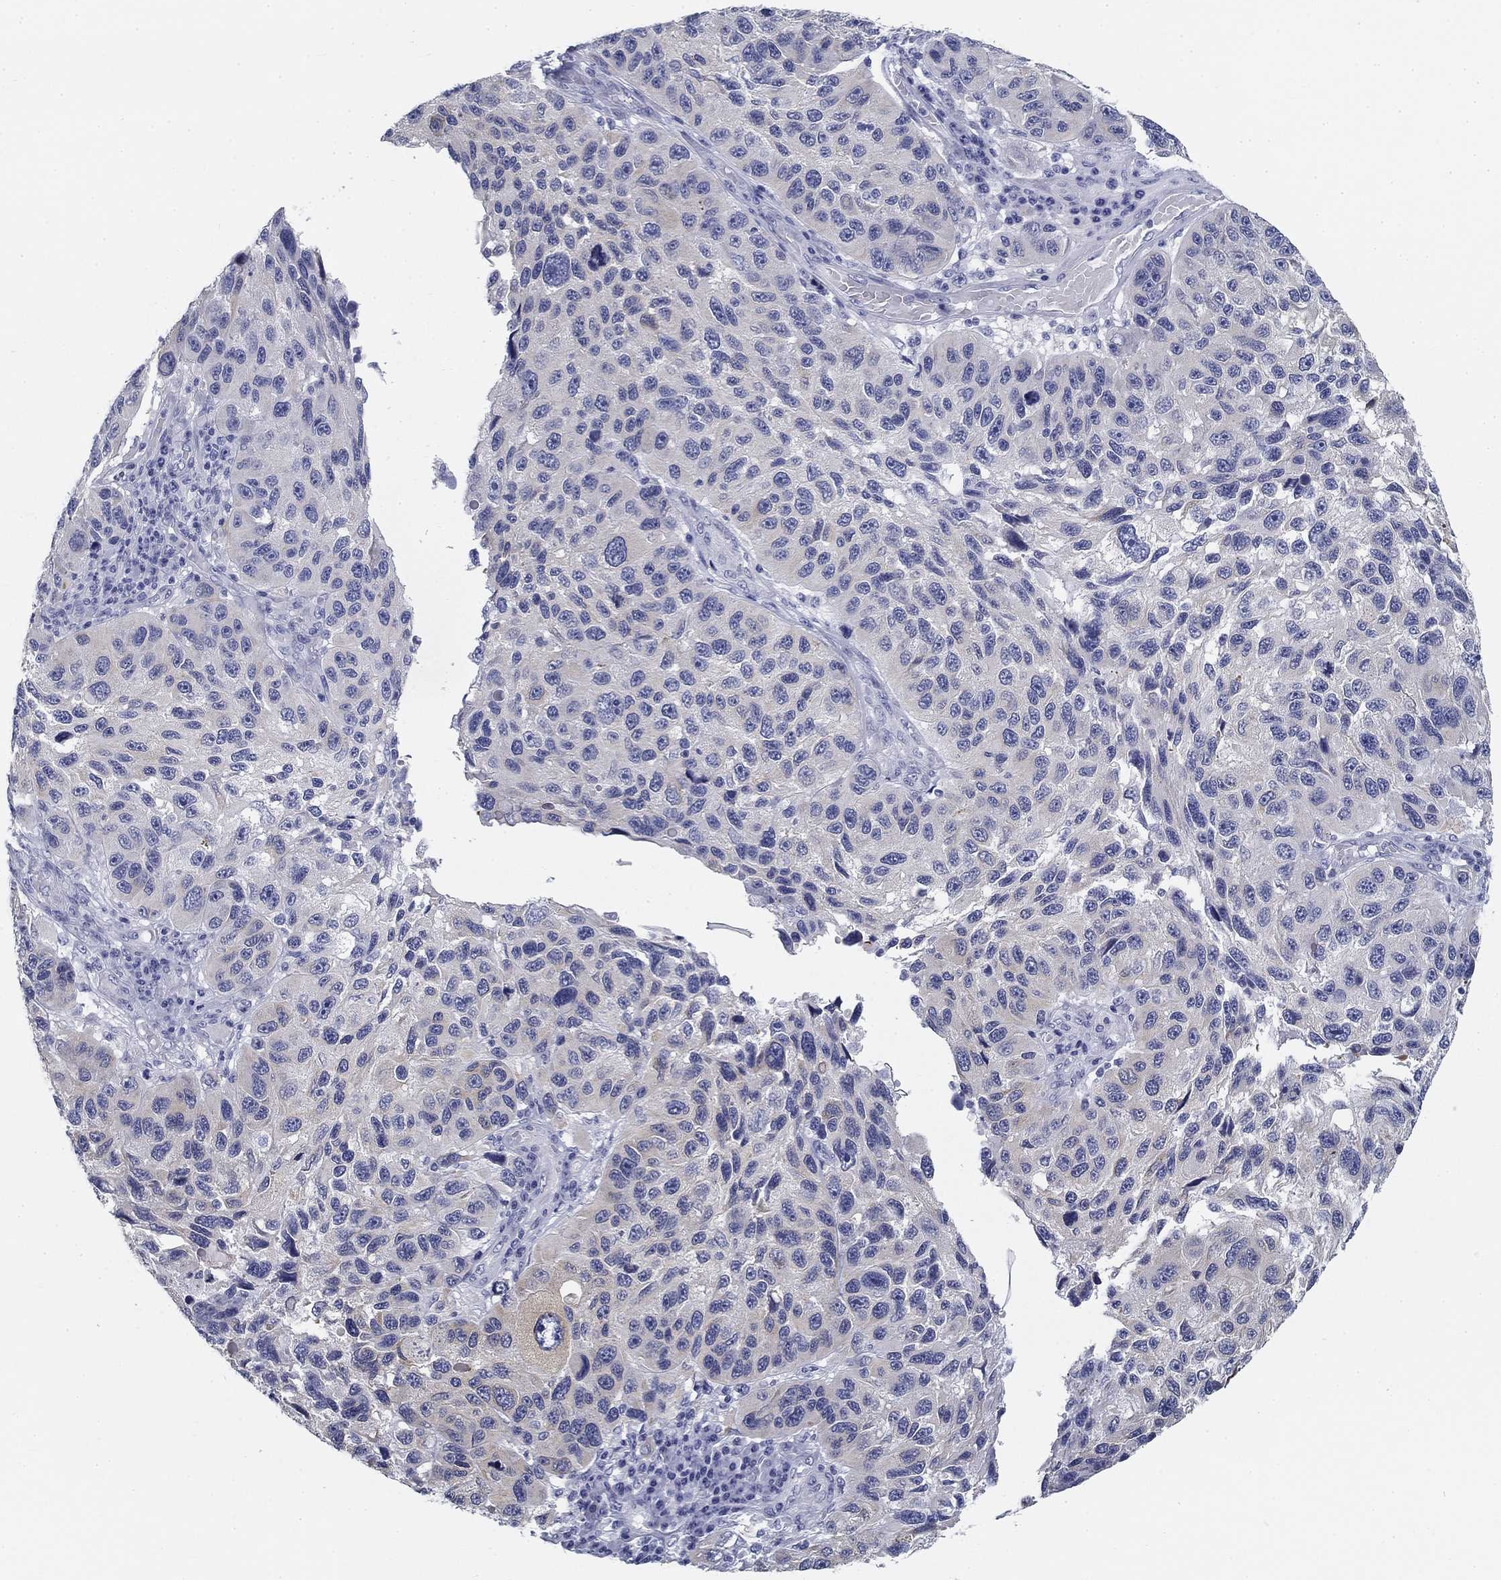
{"staining": {"intensity": "negative", "quantity": "none", "location": "none"}, "tissue": "melanoma", "cell_type": "Tumor cells", "image_type": "cancer", "snomed": [{"axis": "morphology", "description": "Malignant melanoma, NOS"}, {"axis": "topography", "description": "Skin"}], "caption": "A high-resolution histopathology image shows immunohistochemistry (IHC) staining of malignant melanoma, which shows no significant staining in tumor cells.", "gene": "GALNTL5", "patient": {"sex": "male", "age": 53}}